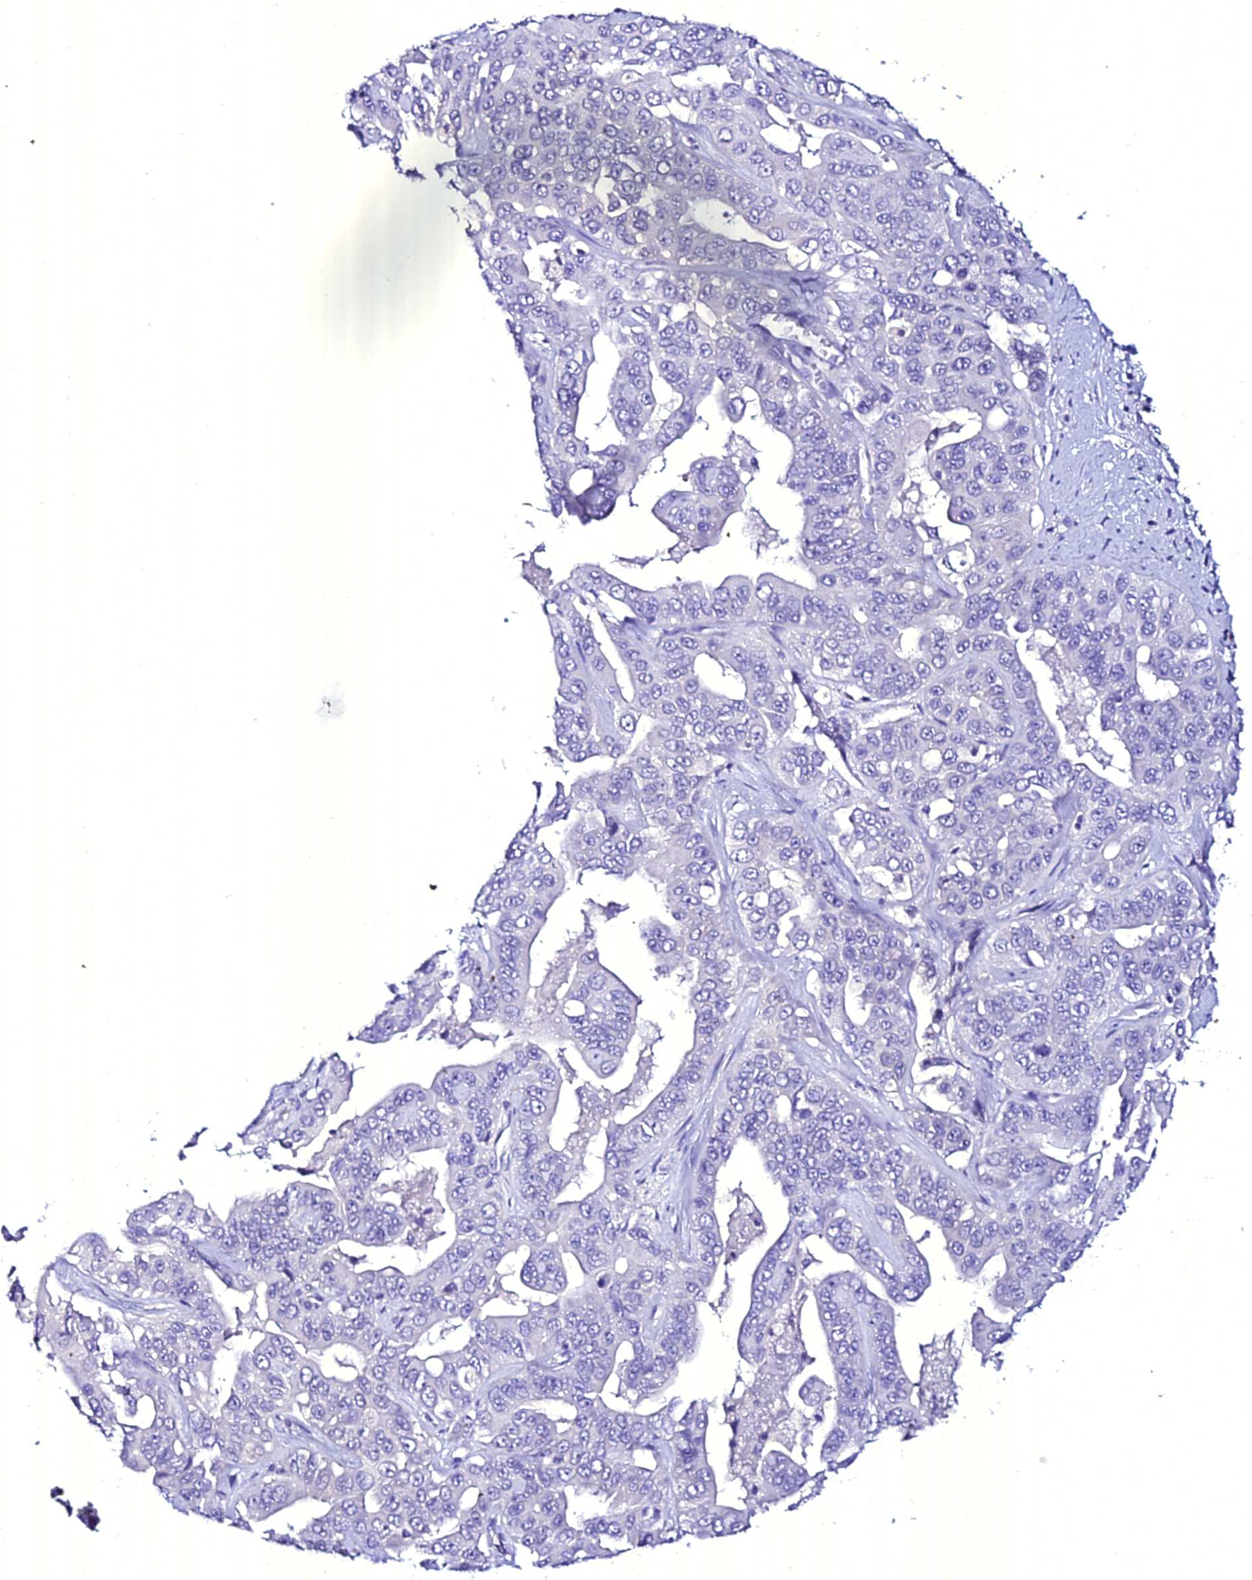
{"staining": {"intensity": "negative", "quantity": "none", "location": "none"}, "tissue": "liver cancer", "cell_type": "Tumor cells", "image_type": "cancer", "snomed": [{"axis": "morphology", "description": "Cholangiocarcinoma"}, {"axis": "topography", "description": "Liver"}], "caption": "Human liver cancer (cholangiocarcinoma) stained for a protein using IHC exhibits no positivity in tumor cells.", "gene": "ATG16L2", "patient": {"sex": "female", "age": 52}}